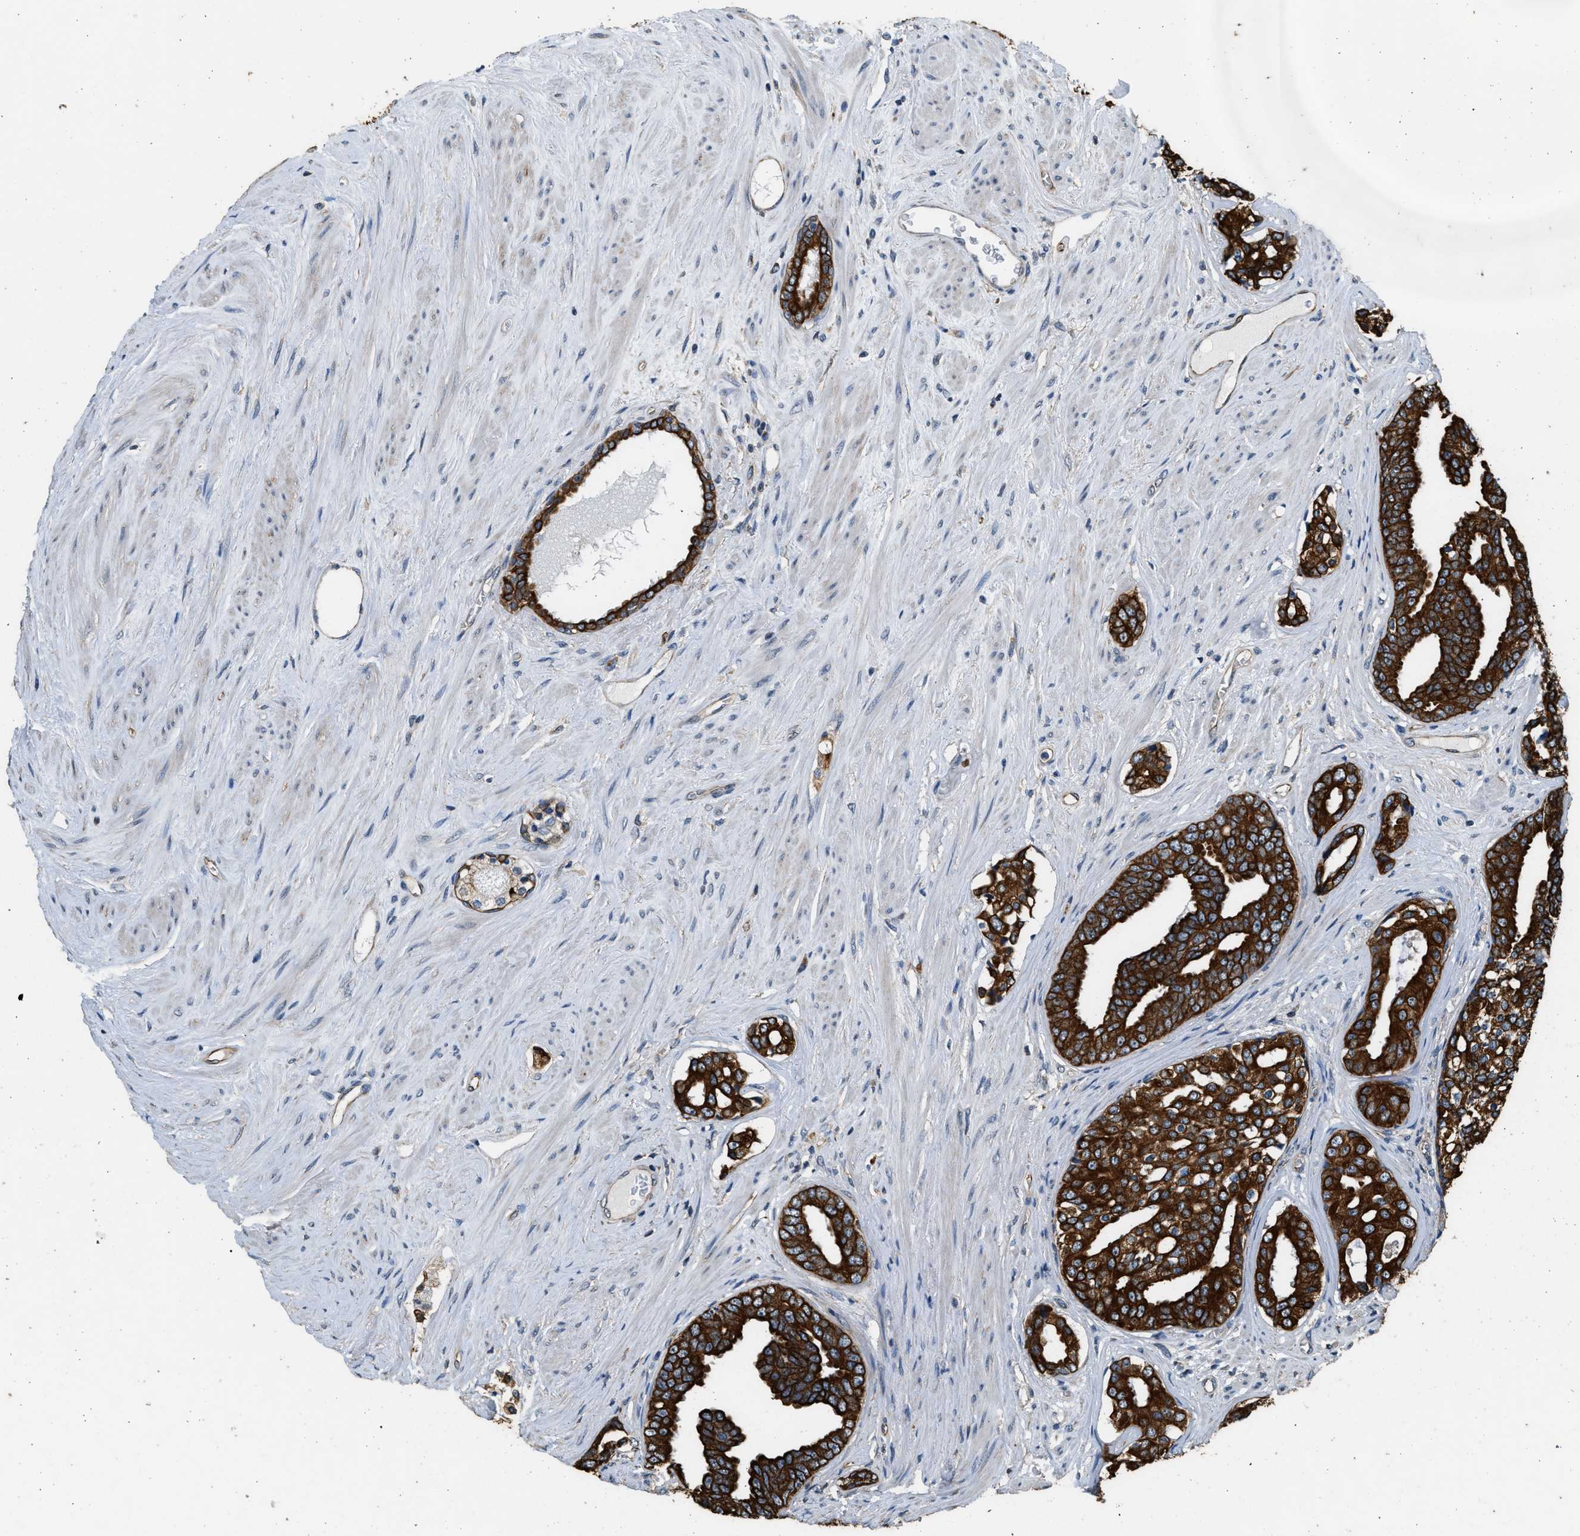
{"staining": {"intensity": "strong", "quantity": ">75%", "location": "cytoplasmic/membranous"}, "tissue": "prostate cancer", "cell_type": "Tumor cells", "image_type": "cancer", "snomed": [{"axis": "morphology", "description": "Adenocarcinoma, High grade"}, {"axis": "topography", "description": "Prostate"}], "caption": "Strong cytoplasmic/membranous positivity for a protein is appreciated in approximately >75% of tumor cells of prostate adenocarcinoma (high-grade) using immunohistochemistry.", "gene": "PCLO", "patient": {"sex": "male", "age": 71}}